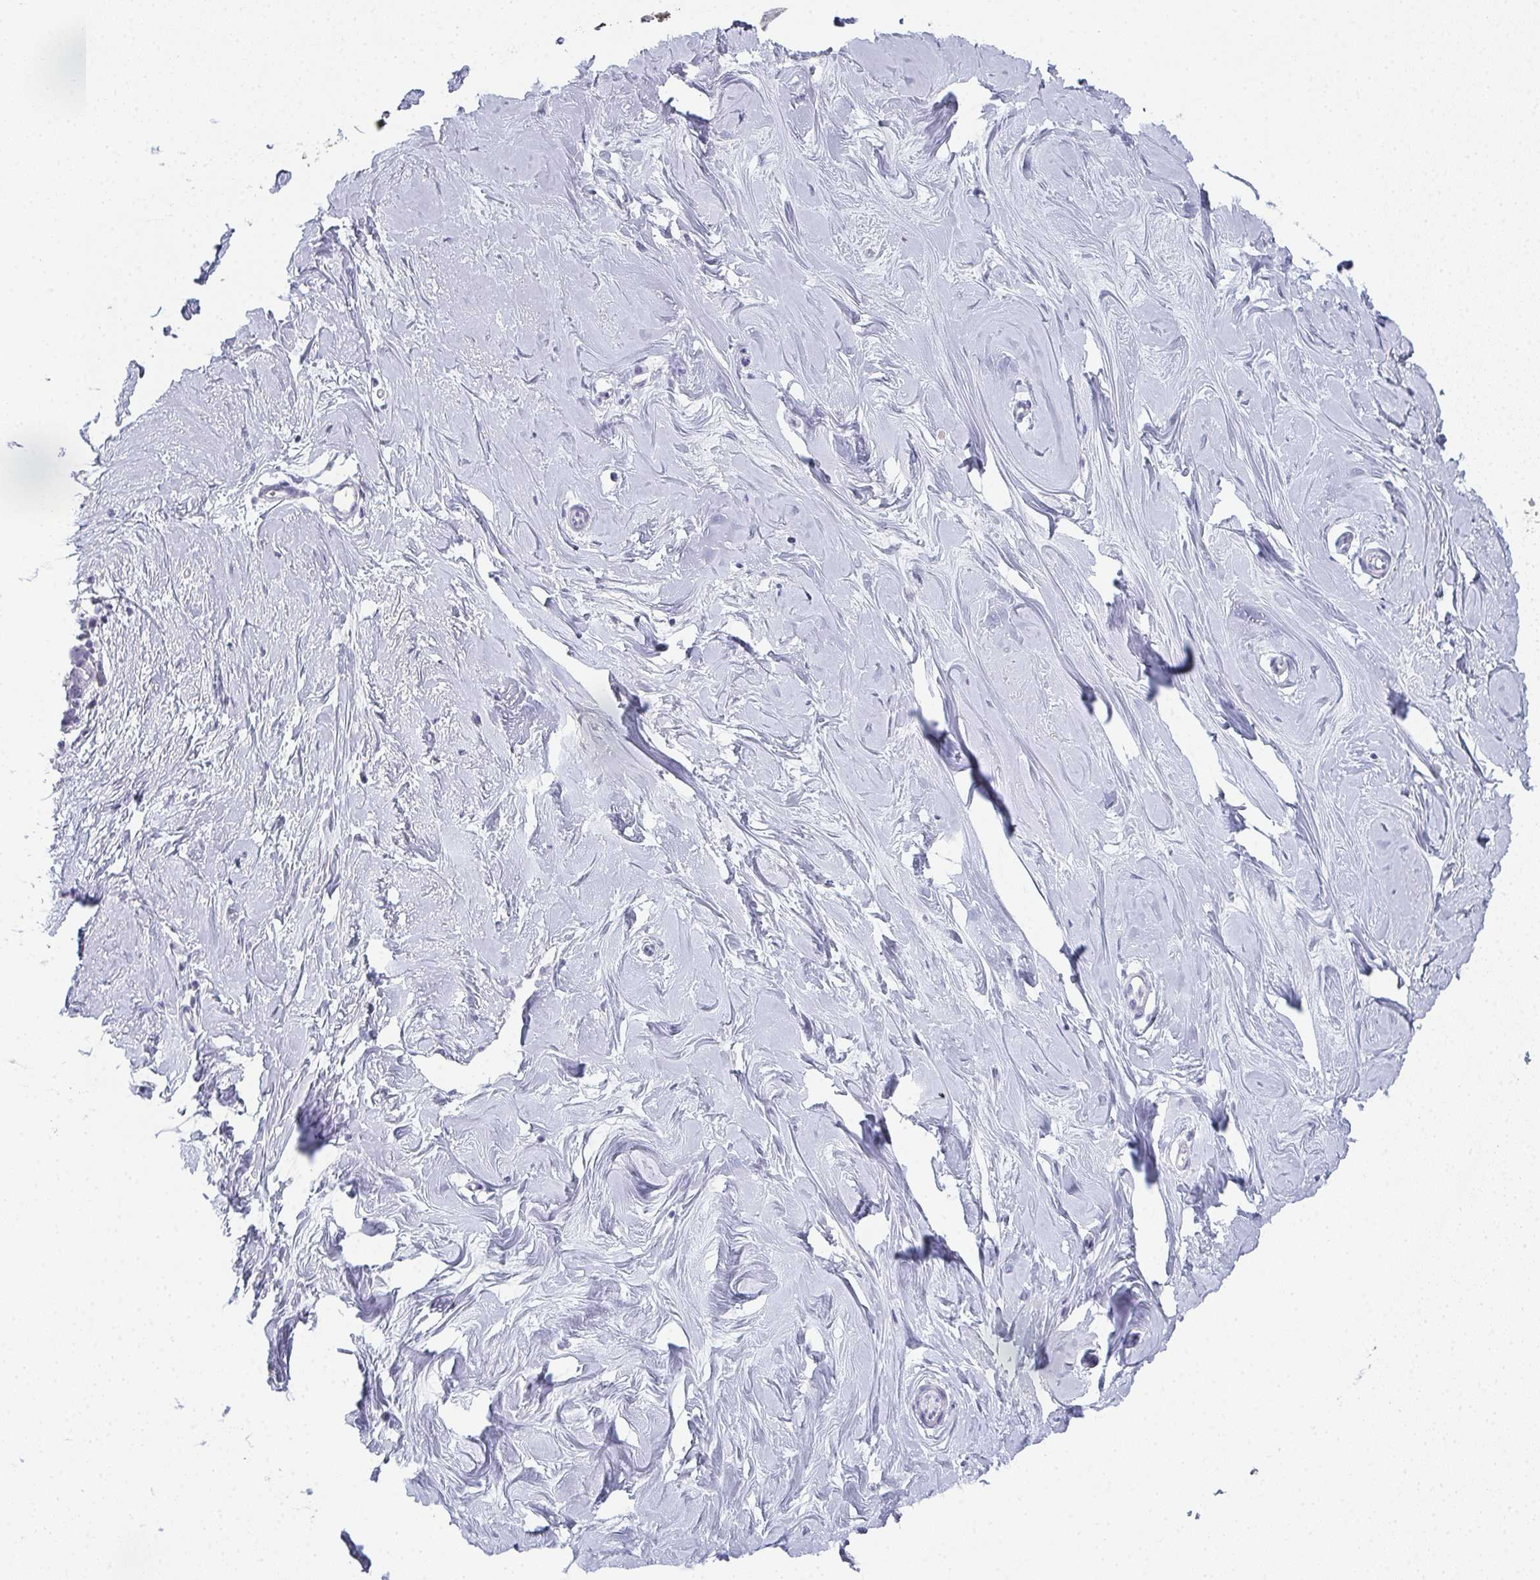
{"staining": {"intensity": "negative", "quantity": "none", "location": "none"}, "tissue": "breast", "cell_type": "Adipocytes", "image_type": "normal", "snomed": [{"axis": "morphology", "description": "Normal tissue, NOS"}, {"axis": "topography", "description": "Breast"}], "caption": "The image demonstrates no significant expression in adipocytes of breast. Brightfield microscopy of IHC stained with DAB (3,3'-diaminobenzidine) (brown) and hematoxylin (blue), captured at high magnification.", "gene": "PYCR3", "patient": {"sex": "female", "age": 27}}